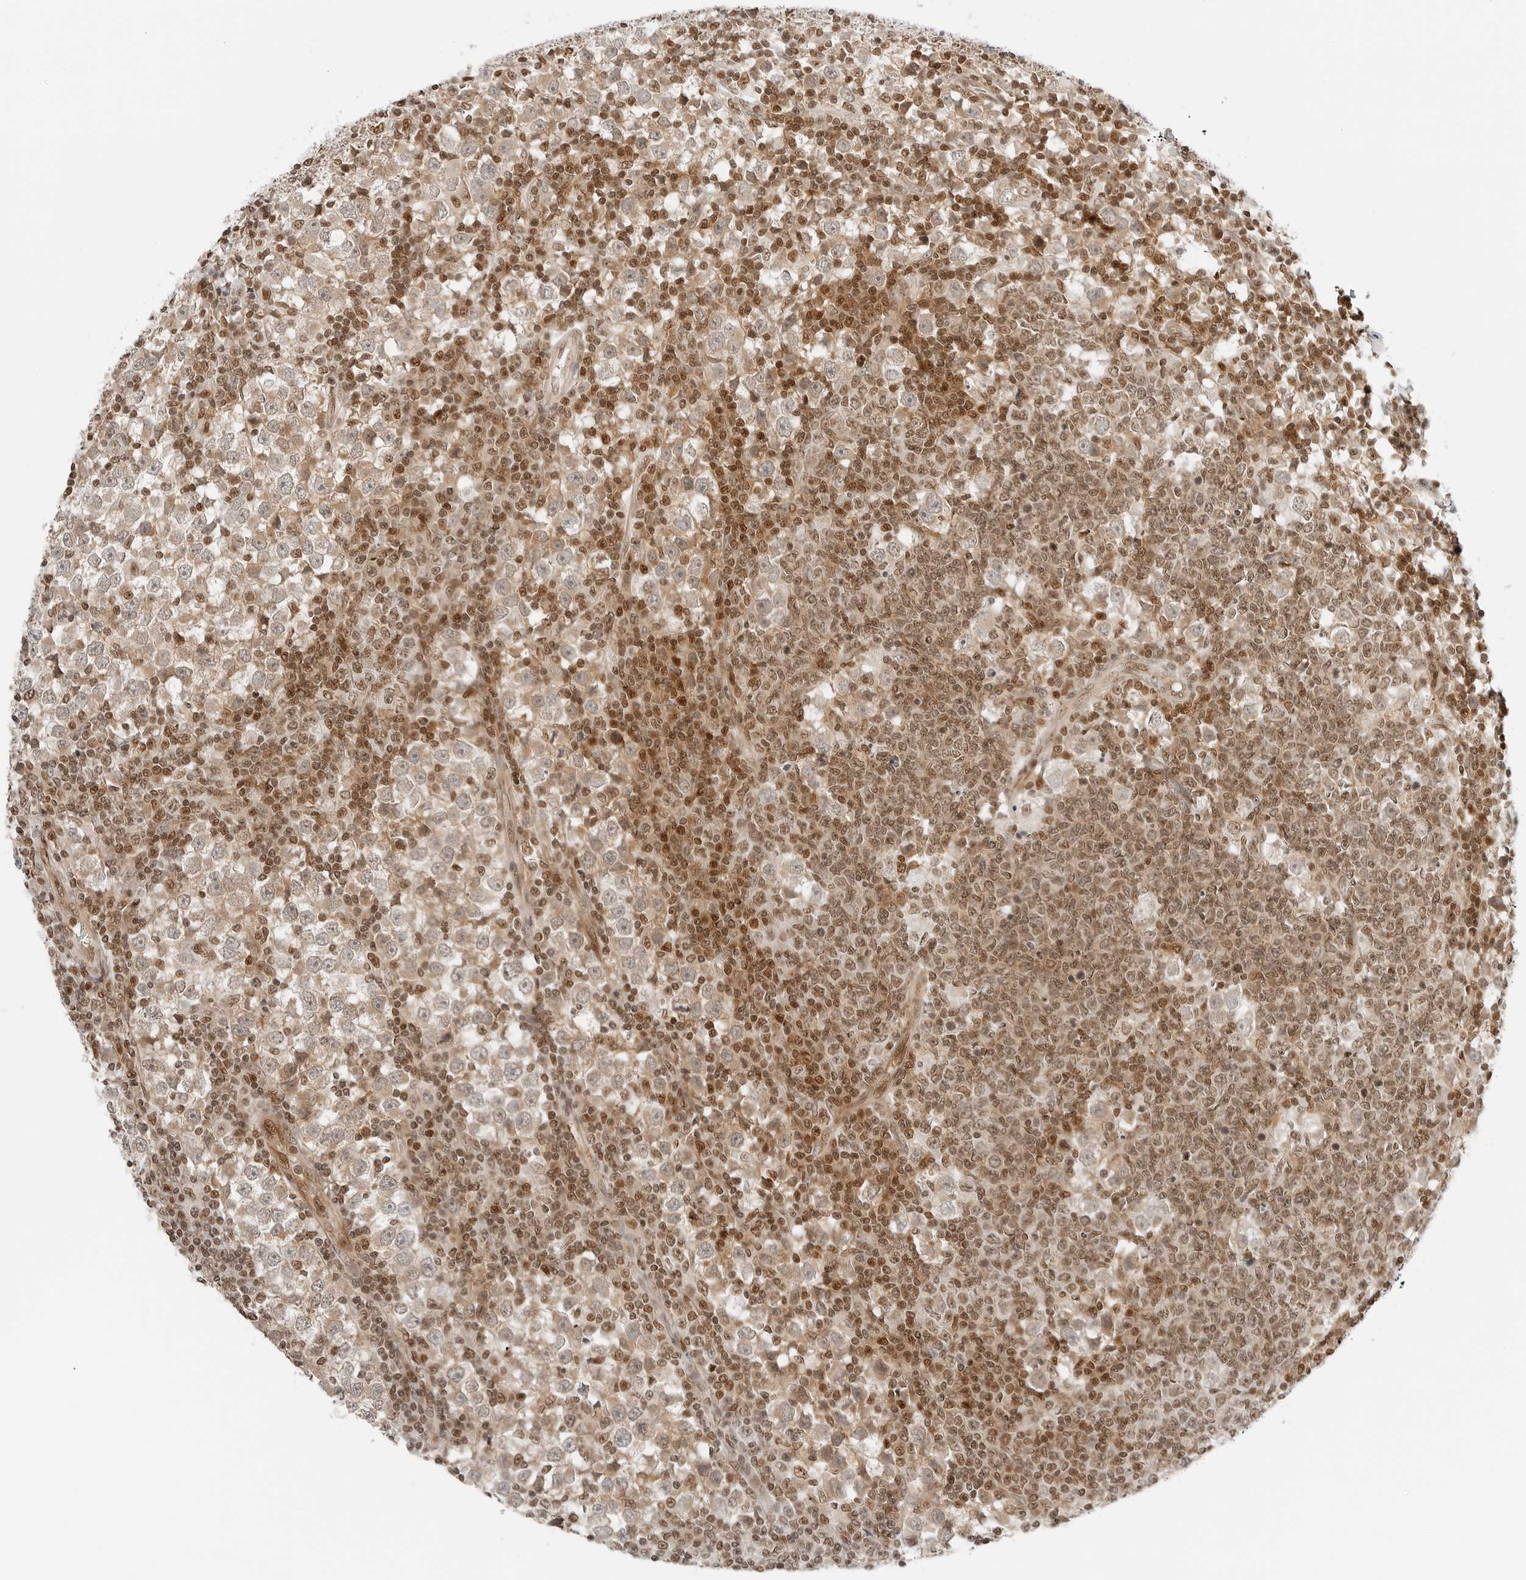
{"staining": {"intensity": "weak", "quantity": ">75%", "location": "cytoplasmic/membranous"}, "tissue": "testis cancer", "cell_type": "Tumor cells", "image_type": "cancer", "snomed": [{"axis": "morphology", "description": "Seminoma, NOS"}, {"axis": "topography", "description": "Testis"}], "caption": "Testis seminoma was stained to show a protein in brown. There is low levels of weak cytoplasmic/membranous staining in about >75% of tumor cells.", "gene": "CRTC2", "patient": {"sex": "male", "age": 65}}